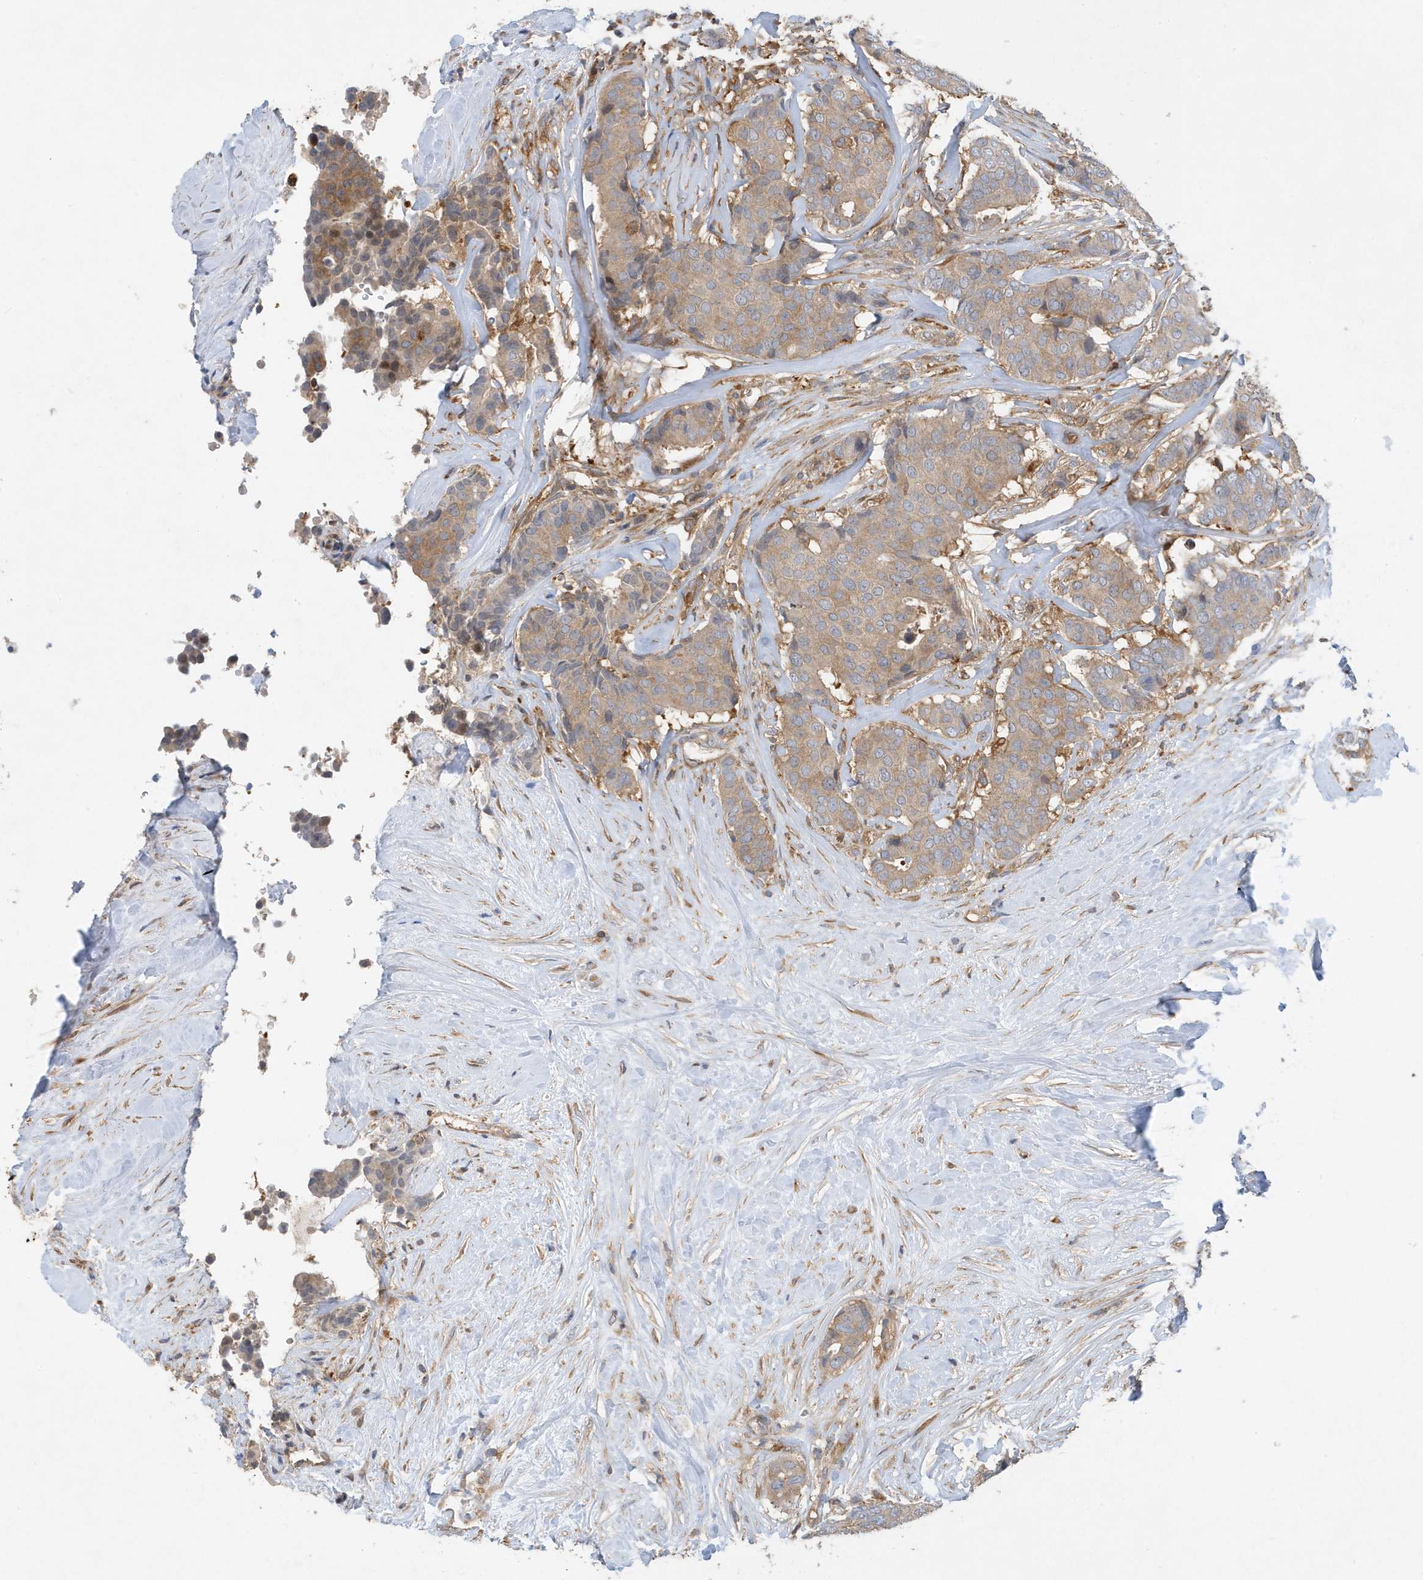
{"staining": {"intensity": "moderate", "quantity": ">75%", "location": "cytoplasmic/membranous"}, "tissue": "breast cancer", "cell_type": "Tumor cells", "image_type": "cancer", "snomed": [{"axis": "morphology", "description": "Duct carcinoma"}, {"axis": "topography", "description": "Breast"}], "caption": "An image of infiltrating ductal carcinoma (breast) stained for a protein demonstrates moderate cytoplasmic/membranous brown staining in tumor cells.", "gene": "LAPTM4A", "patient": {"sex": "female", "age": 75}}